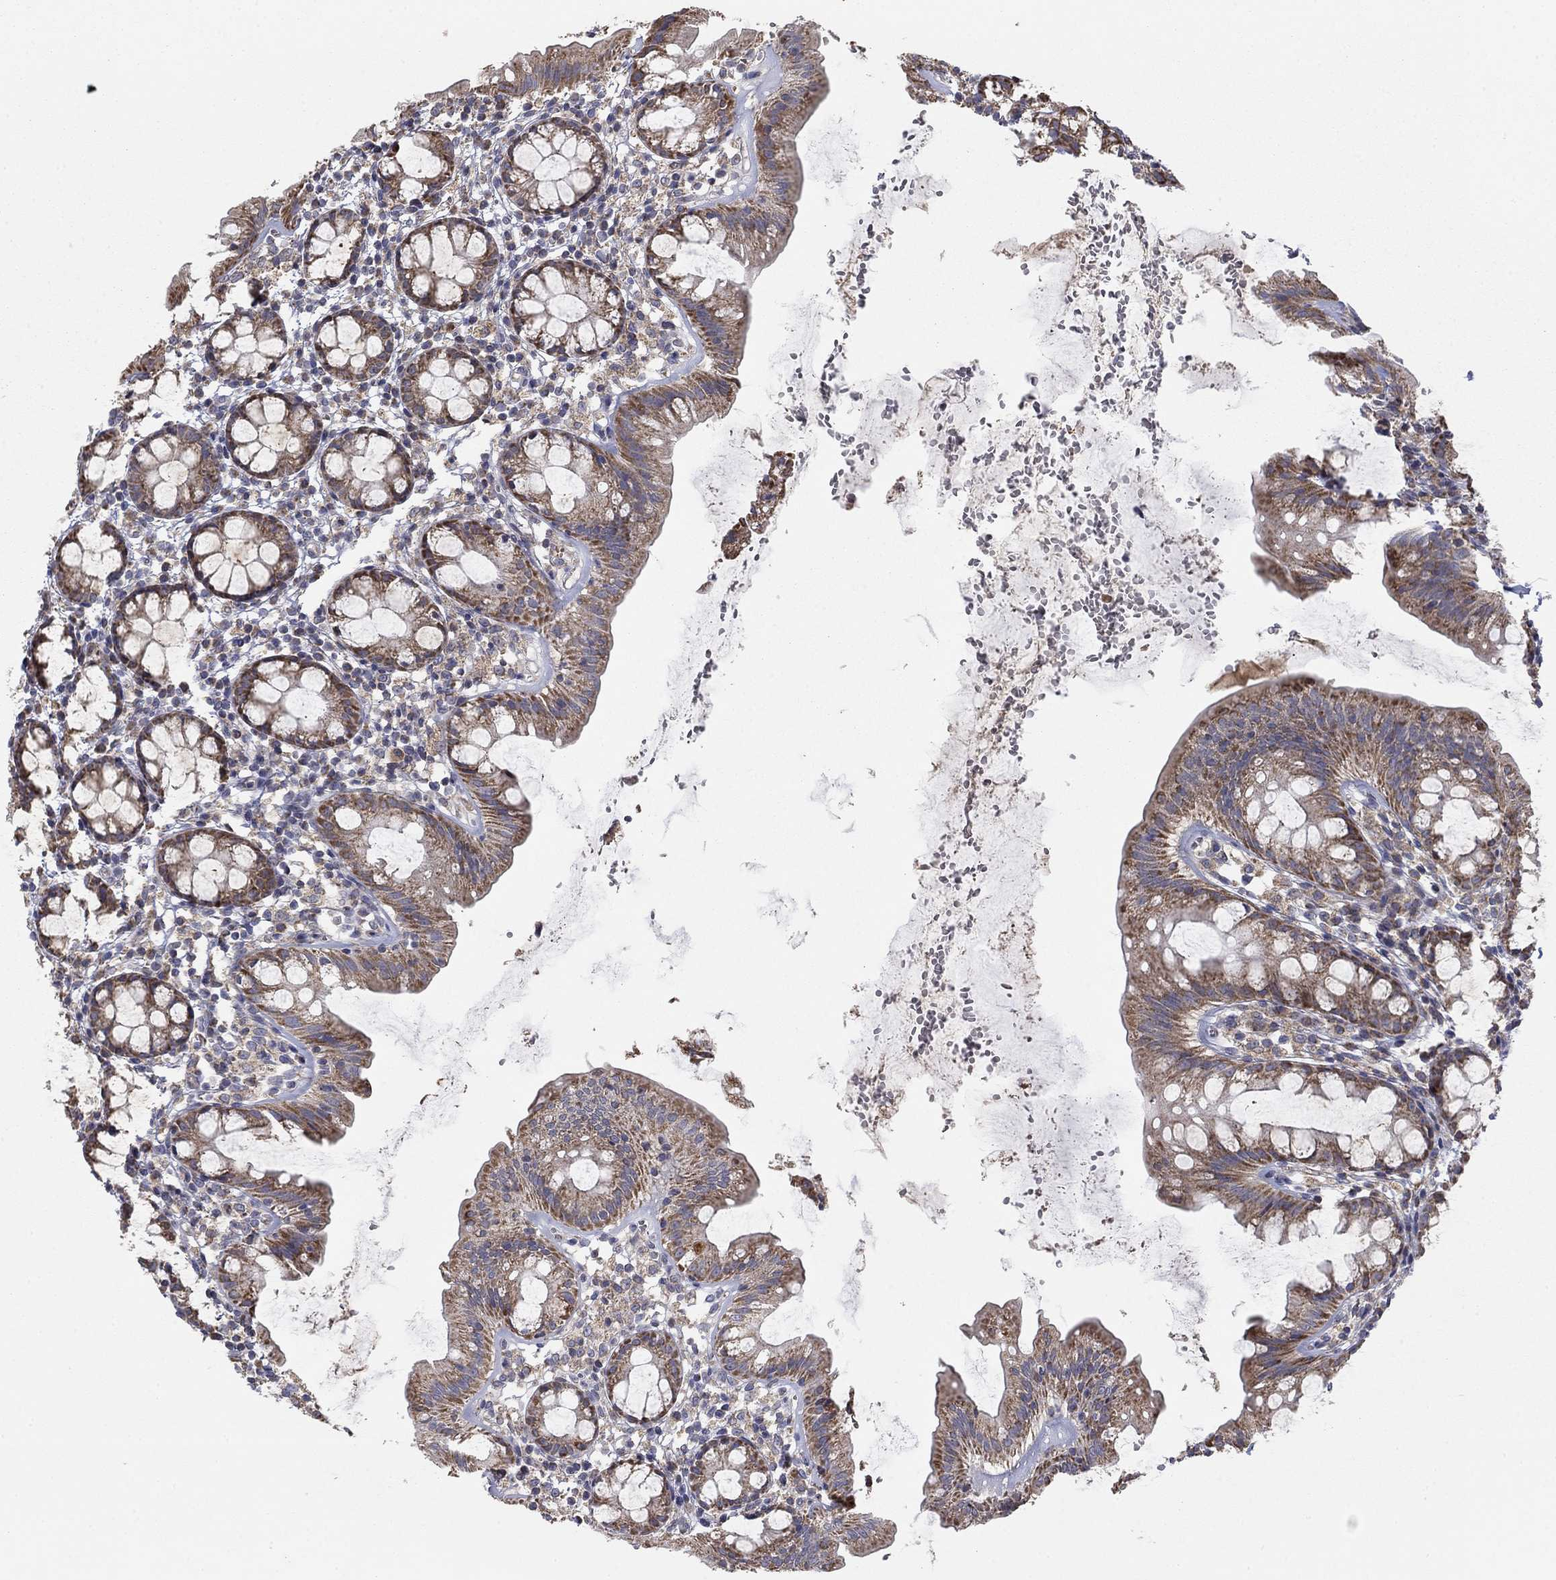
{"staining": {"intensity": "moderate", "quantity": "25%-75%", "location": "cytoplasmic/membranous"}, "tissue": "rectum", "cell_type": "Glandular cells", "image_type": "normal", "snomed": [{"axis": "morphology", "description": "Normal tissue, NOS"}, {"axis": "topography", "description": "Rectum"}], "caption": "Glandular cells exhibit moderate cytoplasmic/membranous staining in approximately 25%-75% of cells in benign rectum.", "gene": "MMAA", "patient": {"sex": "male", "age": 57}}